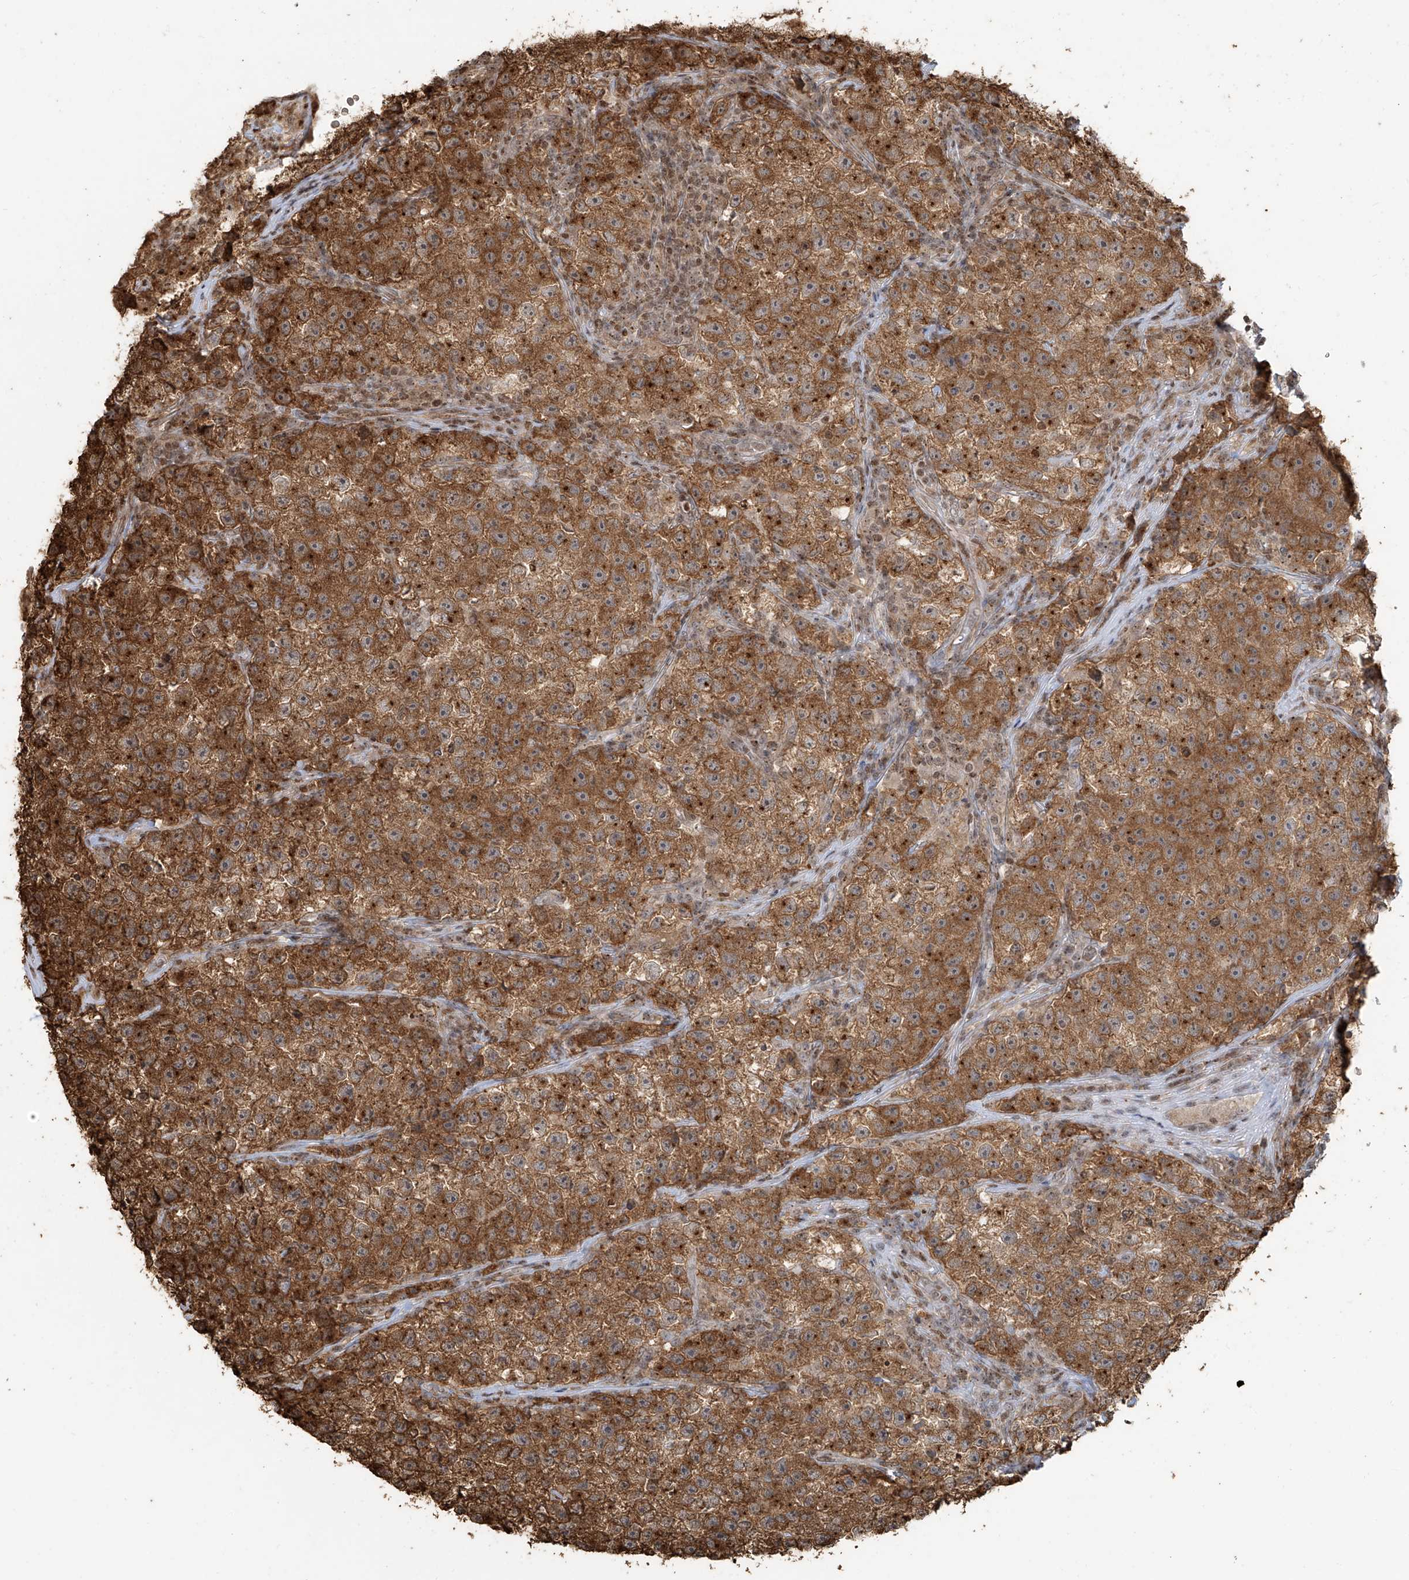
{"staining": {"intensity": "moderate", "quantity": ">75%", "location": "cytoplasmic/membranous"}, "tissue": "testis cancer", "cell_type": "Tumor cells", "image_type": "cancer", "snomed": [{"axis": "morphology", "description": "Seminoma, NOS"}, {"axis": "topography", "description": "Testis"}], "caption": "Seminoma (testis) stained with immunohistochemistry exhibits moderate cytoplasmic/membranous staining in approximately >75% of tumor cells. The staining was performed using DAB (3,3'-diaminobenzidine) to visualize the protein expression in brown, while the nuclei were stained in blue with hematoxylin (Magnification: 20x).", "gene": "VMP1", "patient": {"sex": "male", "age": 22}}